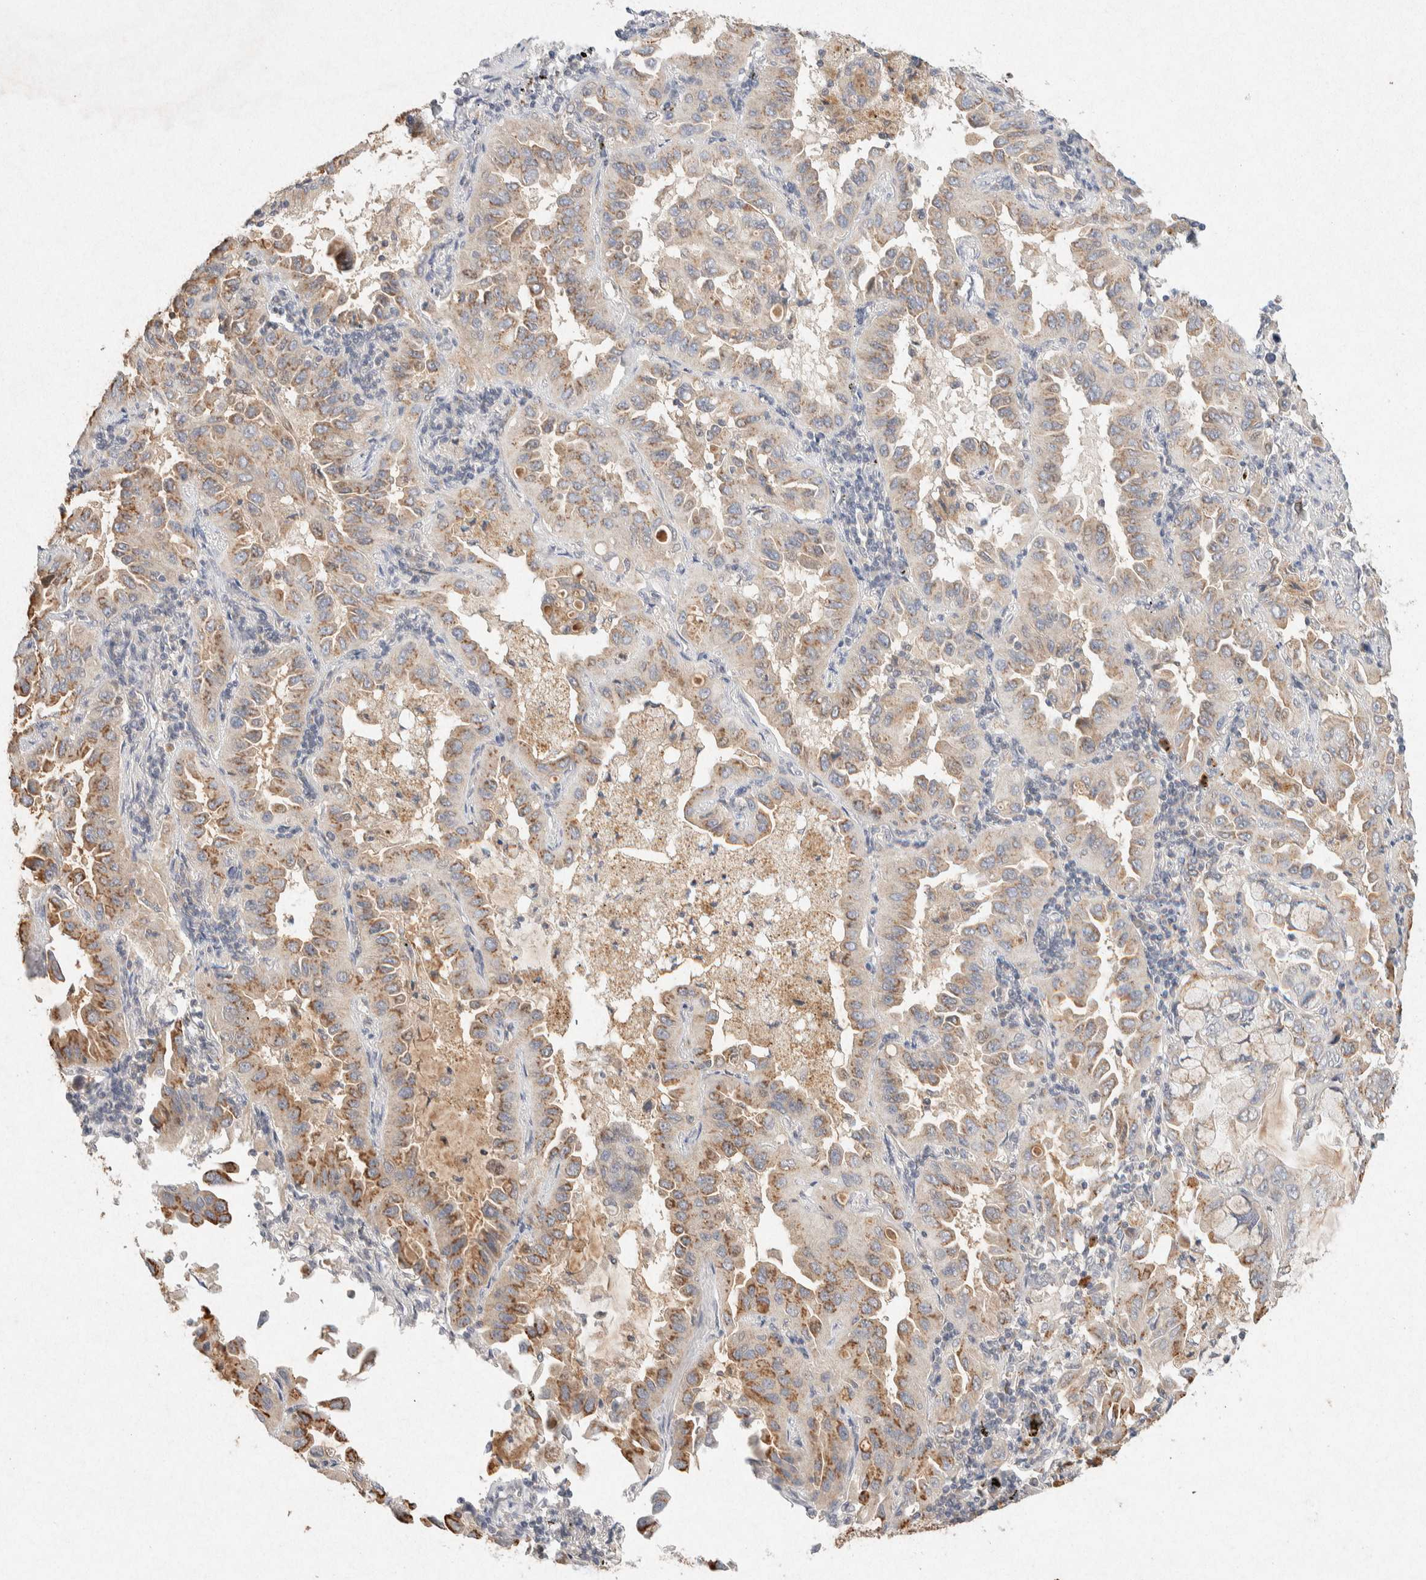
{"staining": {"intensity": "moderate", "quantity": "25%-75%", "location": "cytoplasmic/membranous"}, "tissue": "lung cancer", "cell_type": "Tumor cells", "image_type": "cancer", "snomed": [{"axis": "morphology", "description": "Adenocarcinoma, NOS"}, {"axis": "topography", "description": "Lung"}], "caption": "Moderate cytoplasmic/membranous positivity is present in about 25%-75% of tumor cells in lung adenocarcinoma. (Brightfield microscopy of DAB IHC at high magnification).", "gene": "GNAI1", "patient": {"sex": "male", "age": 64}}